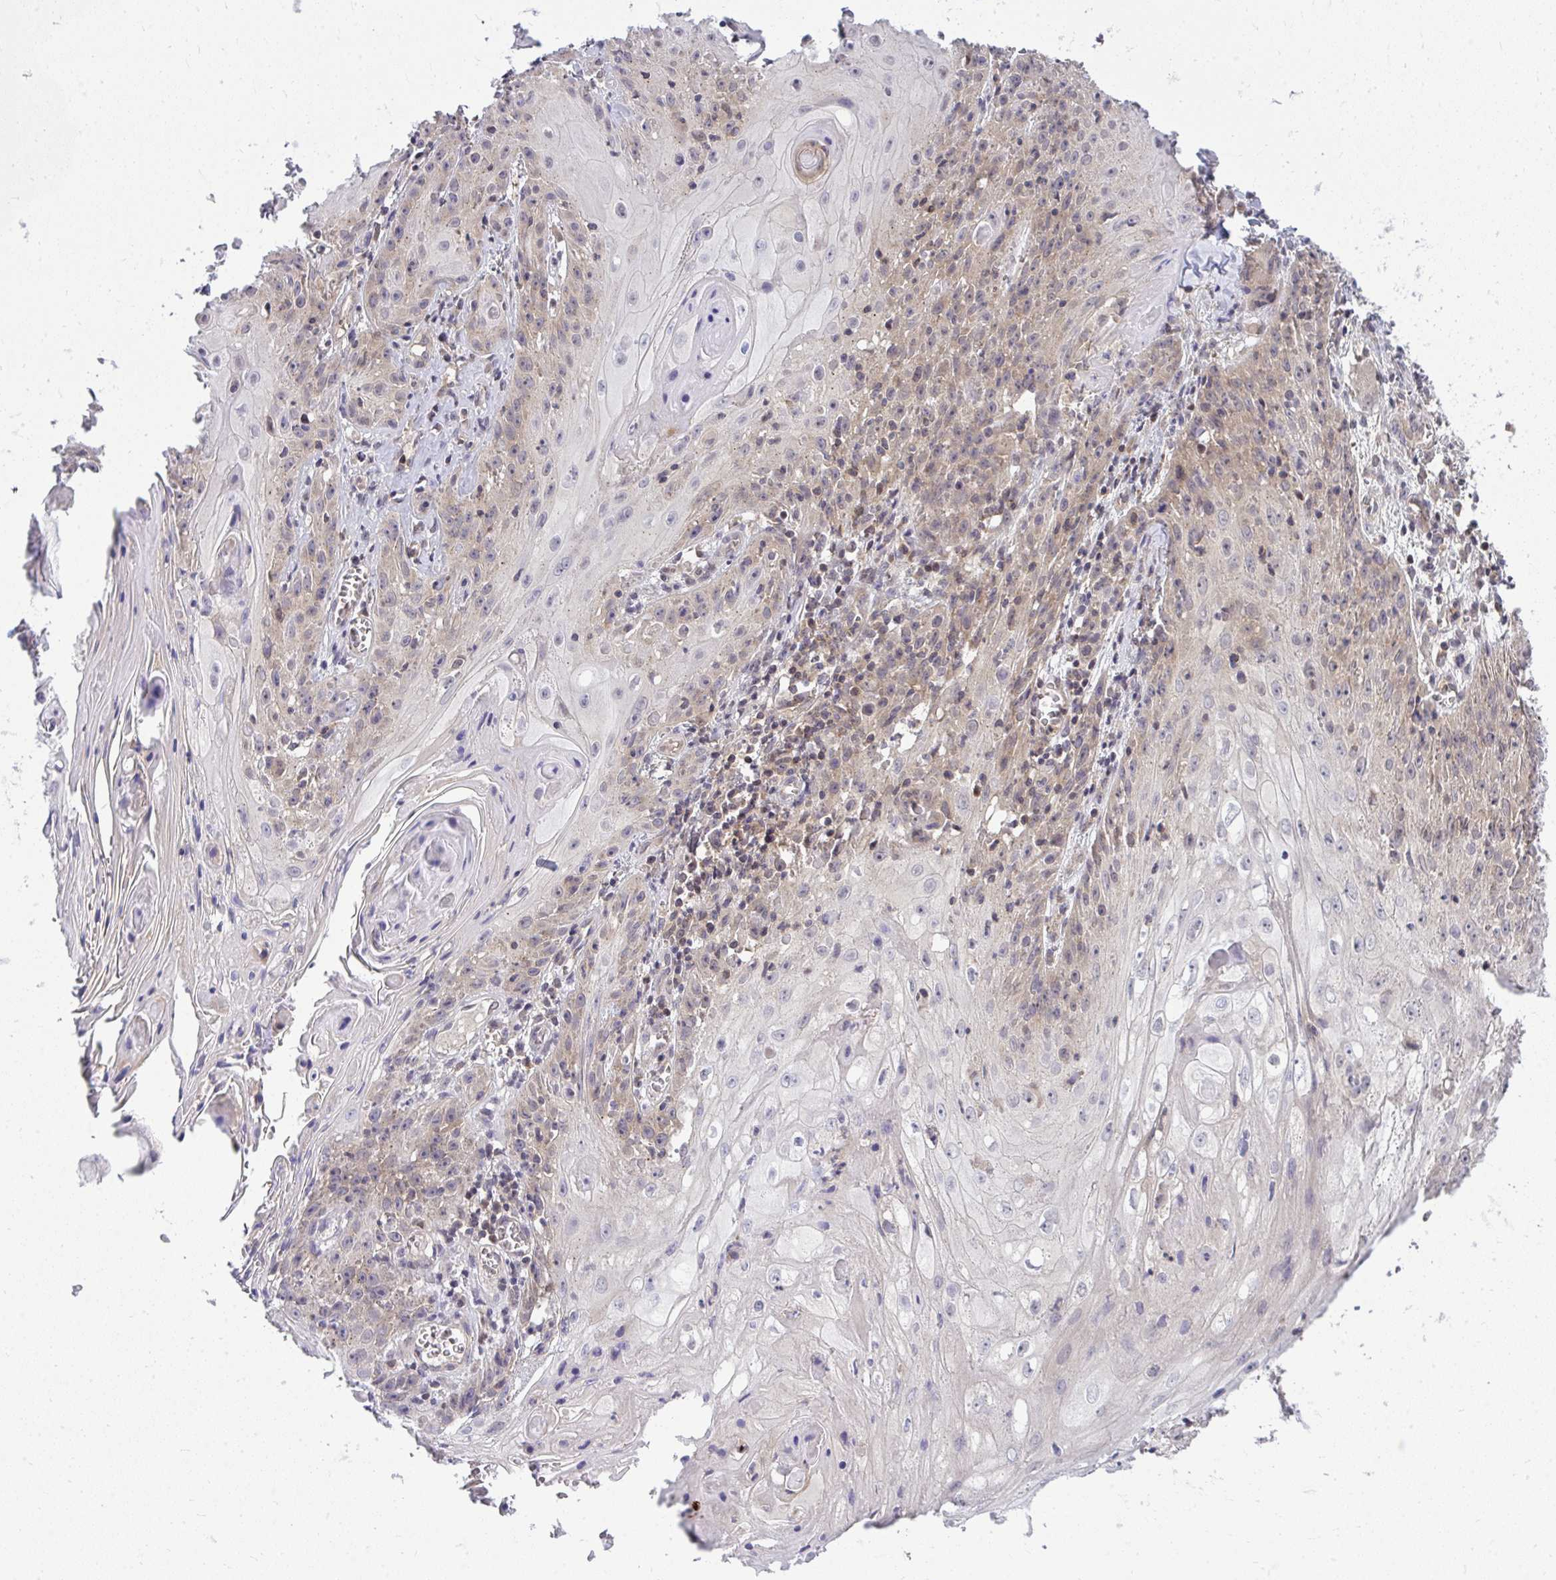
{"staining": {"intensity": "weak", "quantity": "25%-75%", "location": "cytoplasmic/membranous"}, "tissue": "skin cancer", "cell_type": "Tumor cells", "image_type": "cancer", "snomed": [{"axis": "morphology", "description": "Squamous cell carcinoma, NOS"}, {"axis": "topography", "description": "Skin"}, {"axis": "topography", "description": "Vulva"}], "caption": "This micrograph exhibits IHC staining of squamous cell carcinoma (skin), with low weak cytoplasmic/membranous positivity in approximately 25%-75% of tumor cells.", "gene": "HDHD2", "patient": {"sex": "female", "age": 76}}